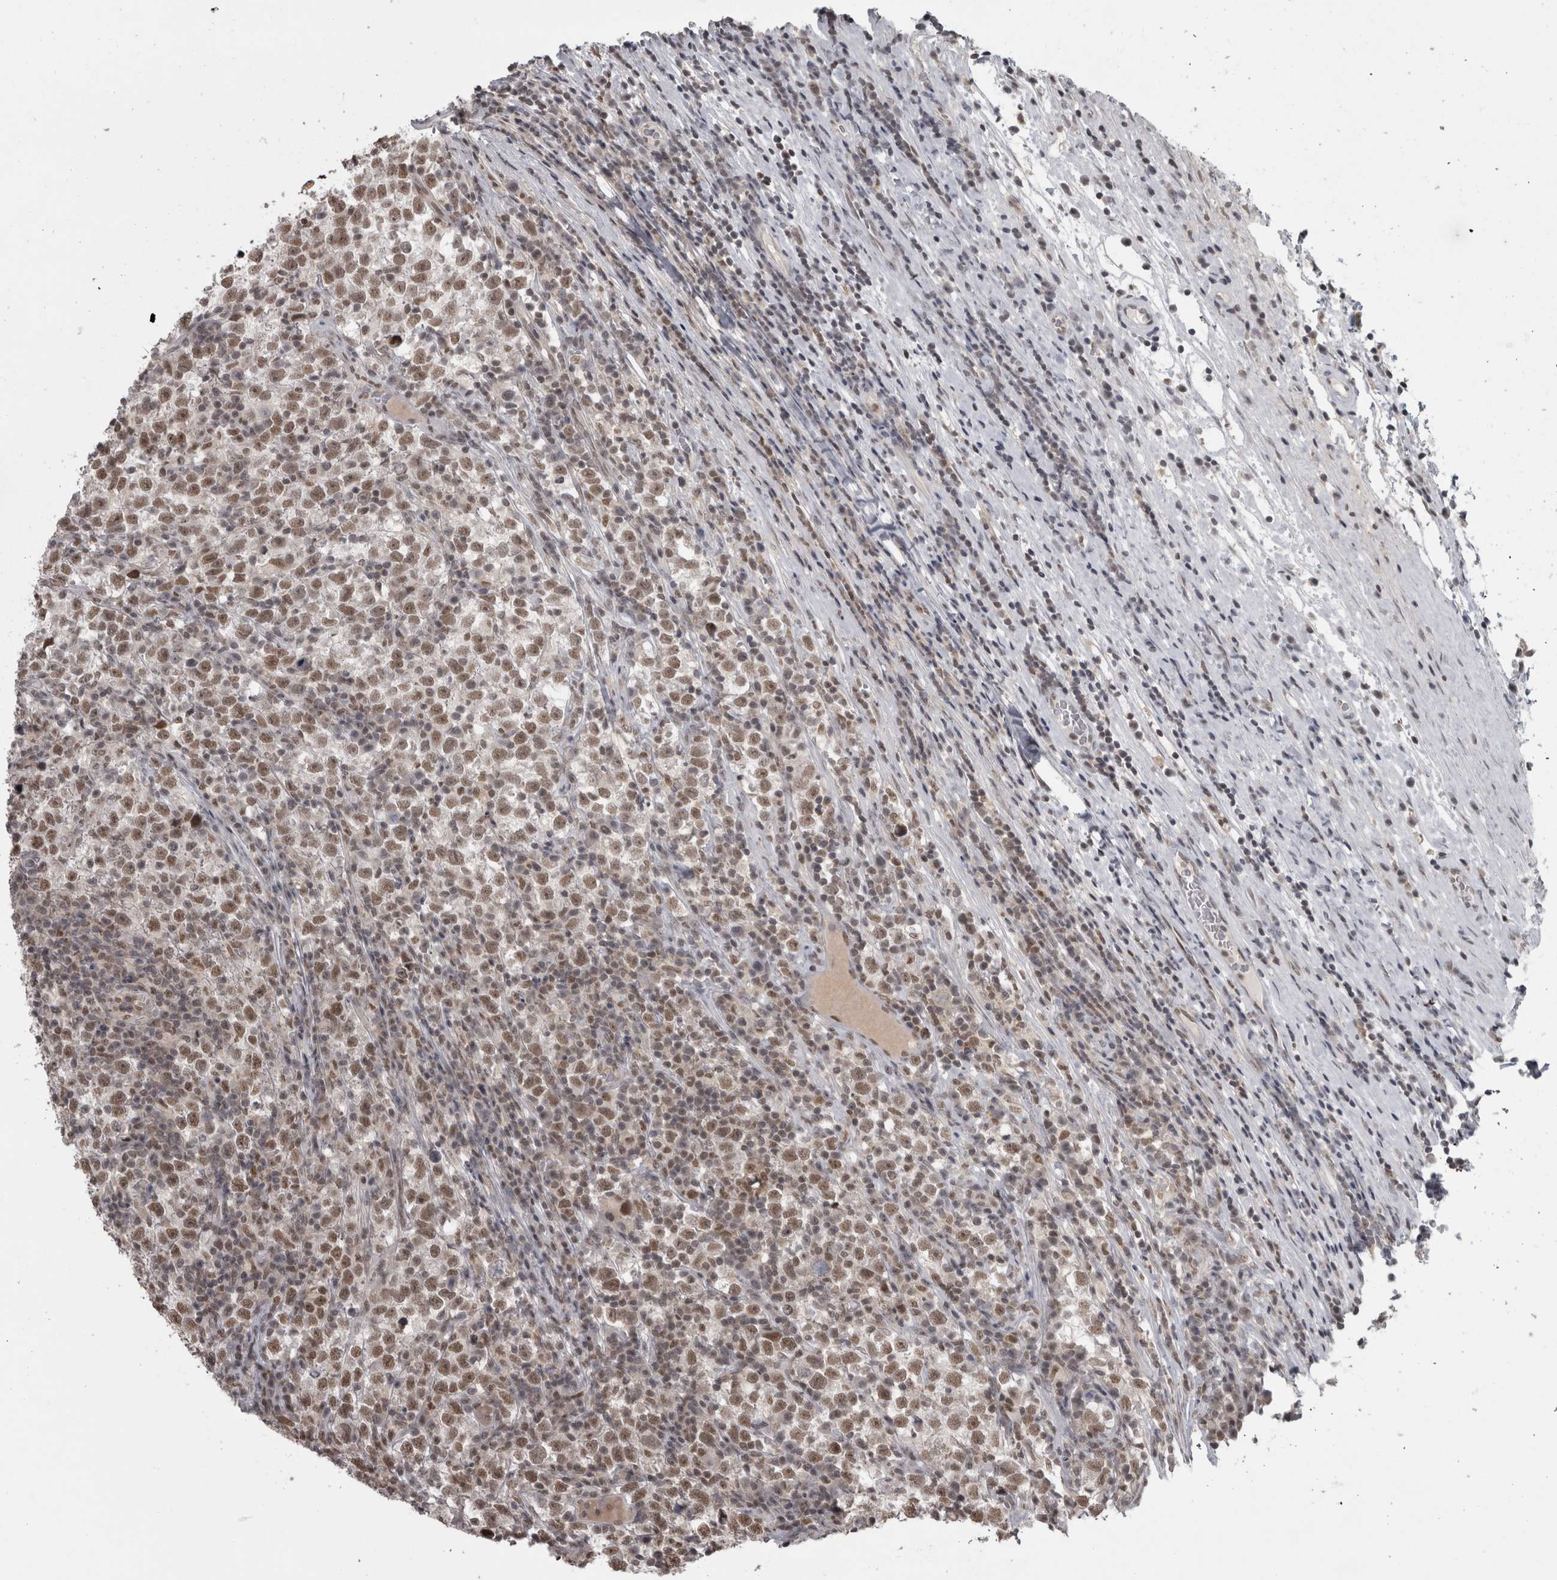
{"staining": {"intensity": "moderate", "quantity": ">75%", "location": "nuclear"}, "tissue": "testis cancer", "cell_type": "Tumor cells", "image_type": "cancer", "snomed": [{"axis": "morphology", "description": "Normal tissue, NOS"}, {"axis": "morphology", "description": "Seminoma, NOS"}, {"axis": "topography", "description": "Testis"}], "caption": "Immunohistochemical staining of human seminoma (testis) reveals medium levels of moderate nuclear positivity in approximately >75% of tumor cells.", "gene": "MICU3", "patient": {"sex": "male", "age": 43}}